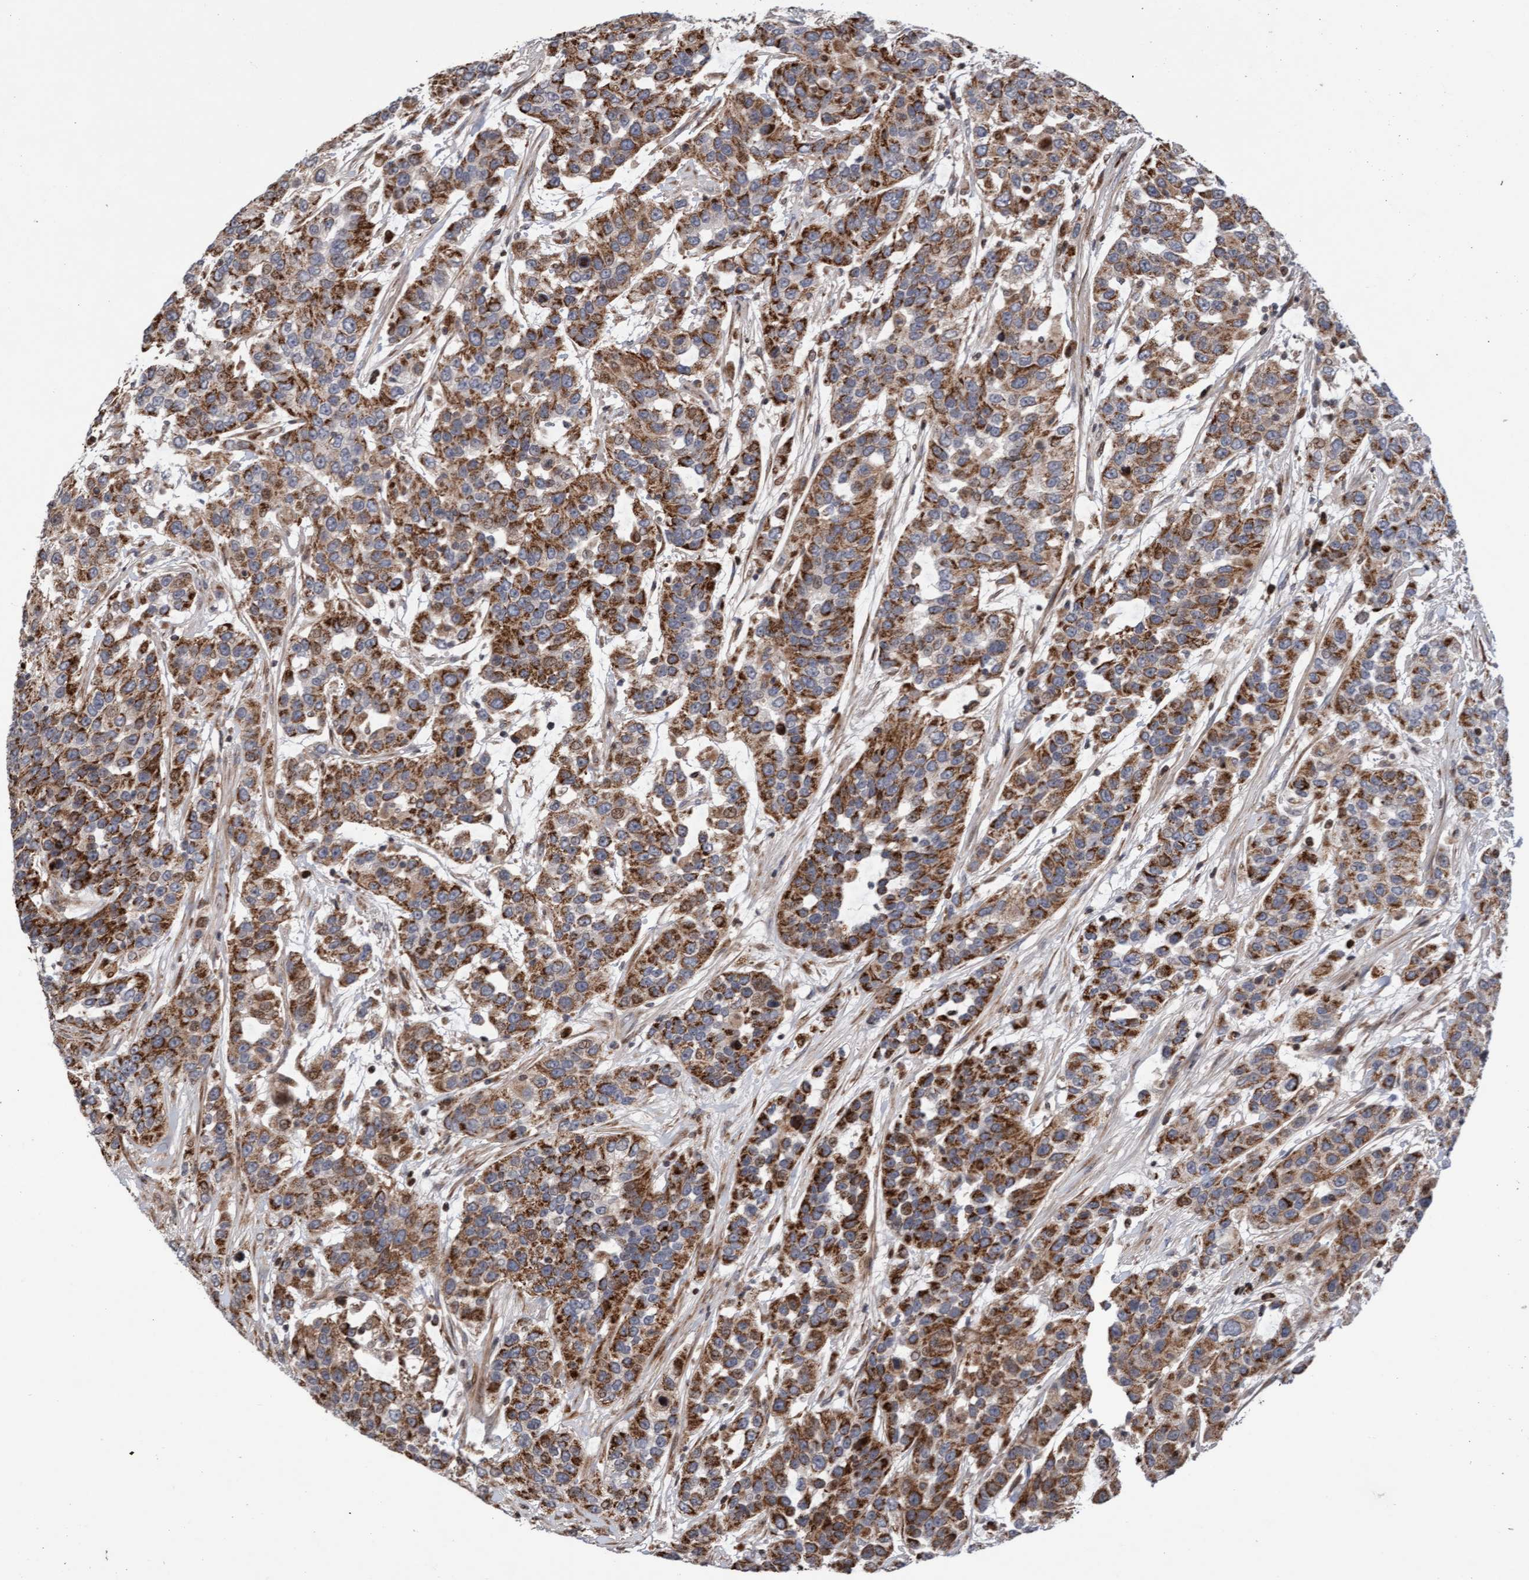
{"staining": {"intensity": "strong", "quantity": ">75%", "location": "cytoplasmic/membranous"}, "tissue": "urothelial cancer", "cell_type": "Tumor cells", "image_type": "cancer", "snomed": [{"axis": "morphology", "description": "Urothelial carcinoma, High grade"}, {"axis": "topography", "description": "Urinary bladder"}], "caption": "This is a histology image of IHC staining of urothelial carcinoma (high-grade), which shows strong expression in the cytoplasmic/membranous of tumor cells.", "gene": "PECR", "patient": {"sex": "female", "age": 80}}